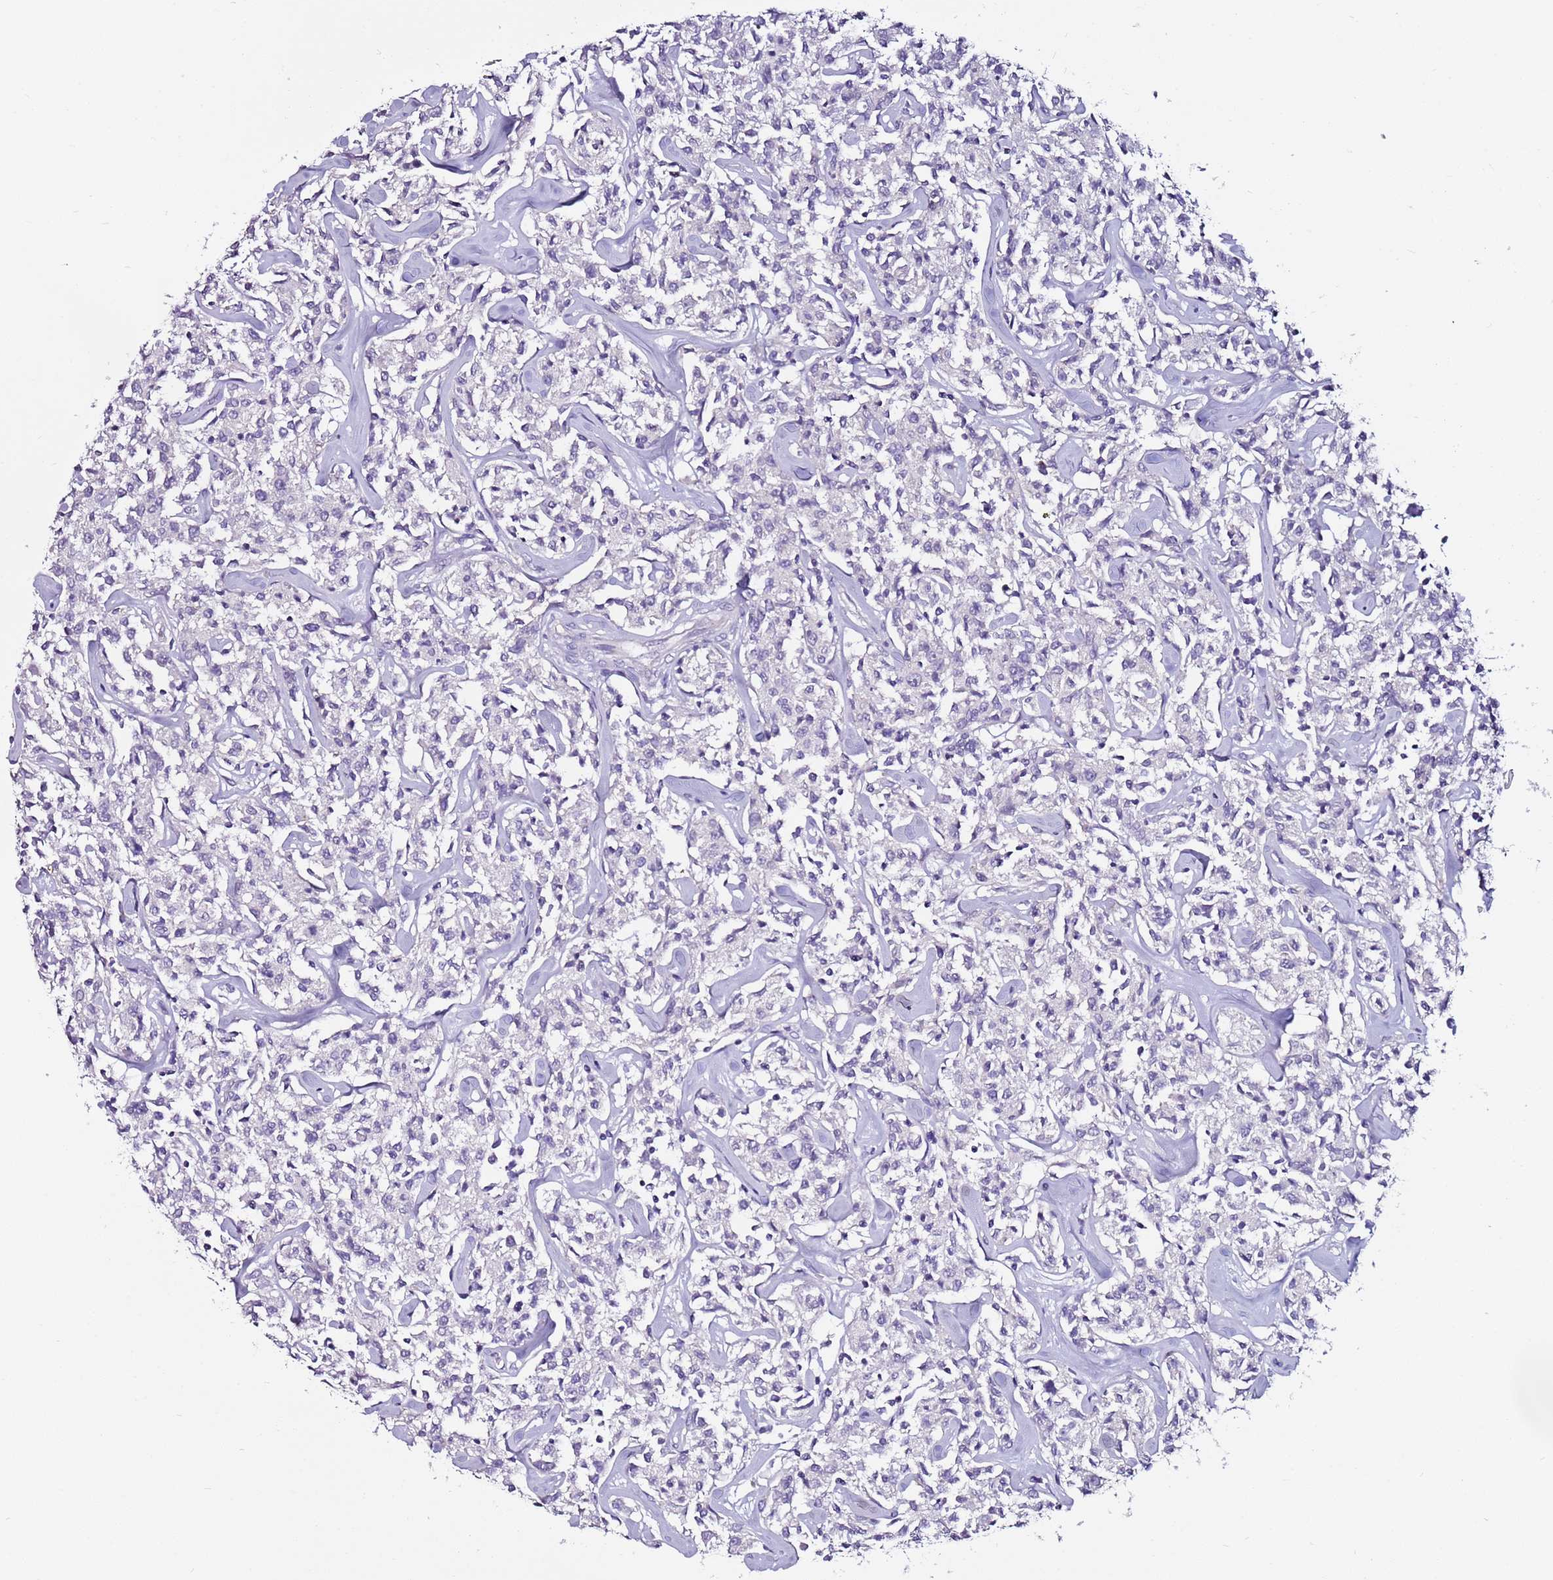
{"staining": {"intensity": "negative", "quantity": "none", "location": "none"}, "tissue": "lymphoma", "cell_type": "Tumor cells", "image_type": "cancer", "snomed": [{"axis": "morphology", "description": "Malignant lymphoma, non-Hodgkin's type, Low grade"}, {"axis": "topography", "description": "Small intestine"}], "caption": "This is an immunohistochemistry histopathology image of low-grade malignant lymphoma, non-Hodgkin's type. There is no staining in tumor cells.", "gene": "SRRM5", "patient": {"sex": "female", "age": 59}}